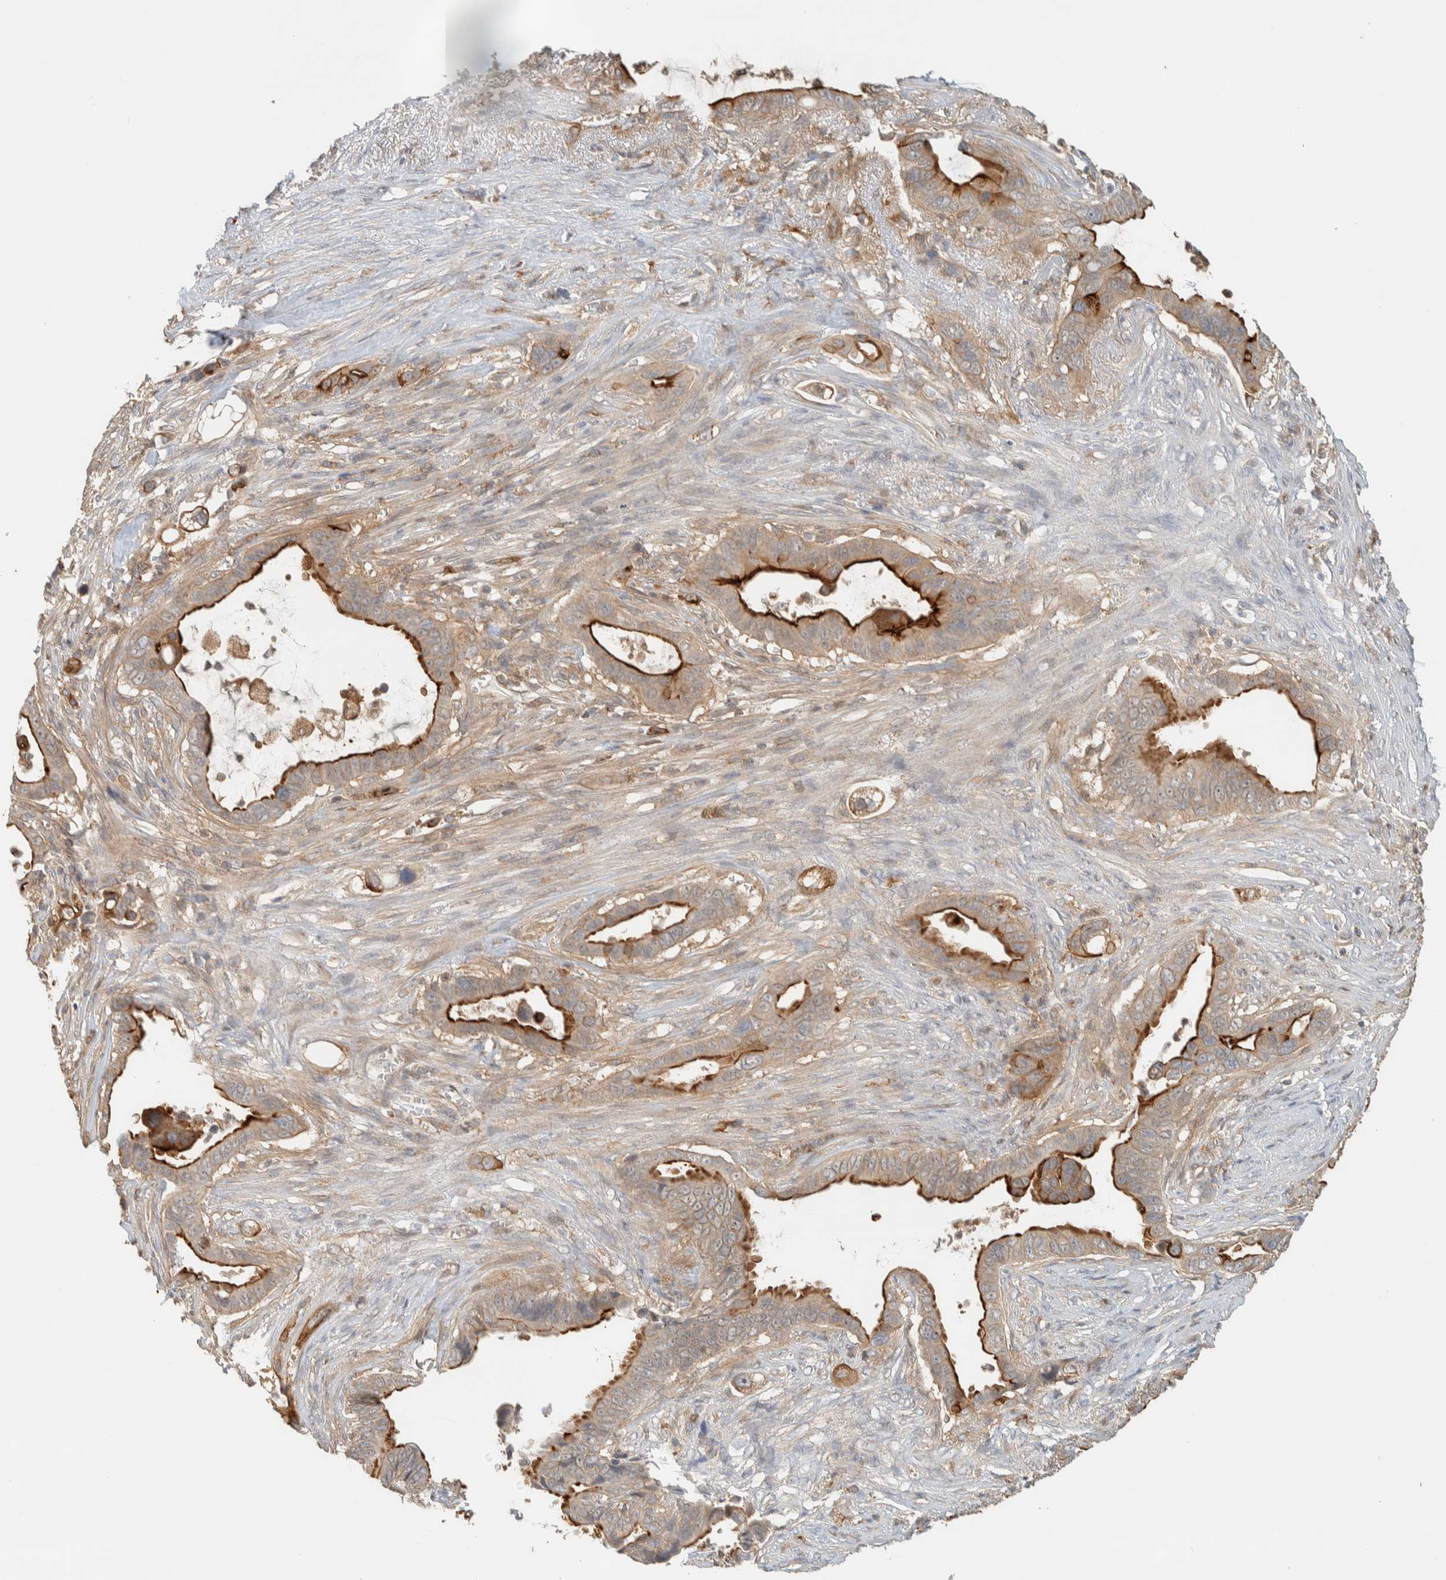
{"staining": {"intensity": "strong", "quantity": ">75%", "location": "cytoplasmic/membranous"}, "tissue": "pancreatic cancer", "cell_type": "Tumor cells", "image_type": "cancer", "snomed": [{"axis": "morphology", "description": "Adenocarcinoma, NOS"}, {"axis": "topography", "description": "Pancreas"}], "caption": "Pancreatic adenocarcinoma stained for a protein demonstrates strong cytoplasmic/membranous positivity in tumor cells.", "gene": "RAB11FIP1", "patient": {"sex": "female", "age": 72}}